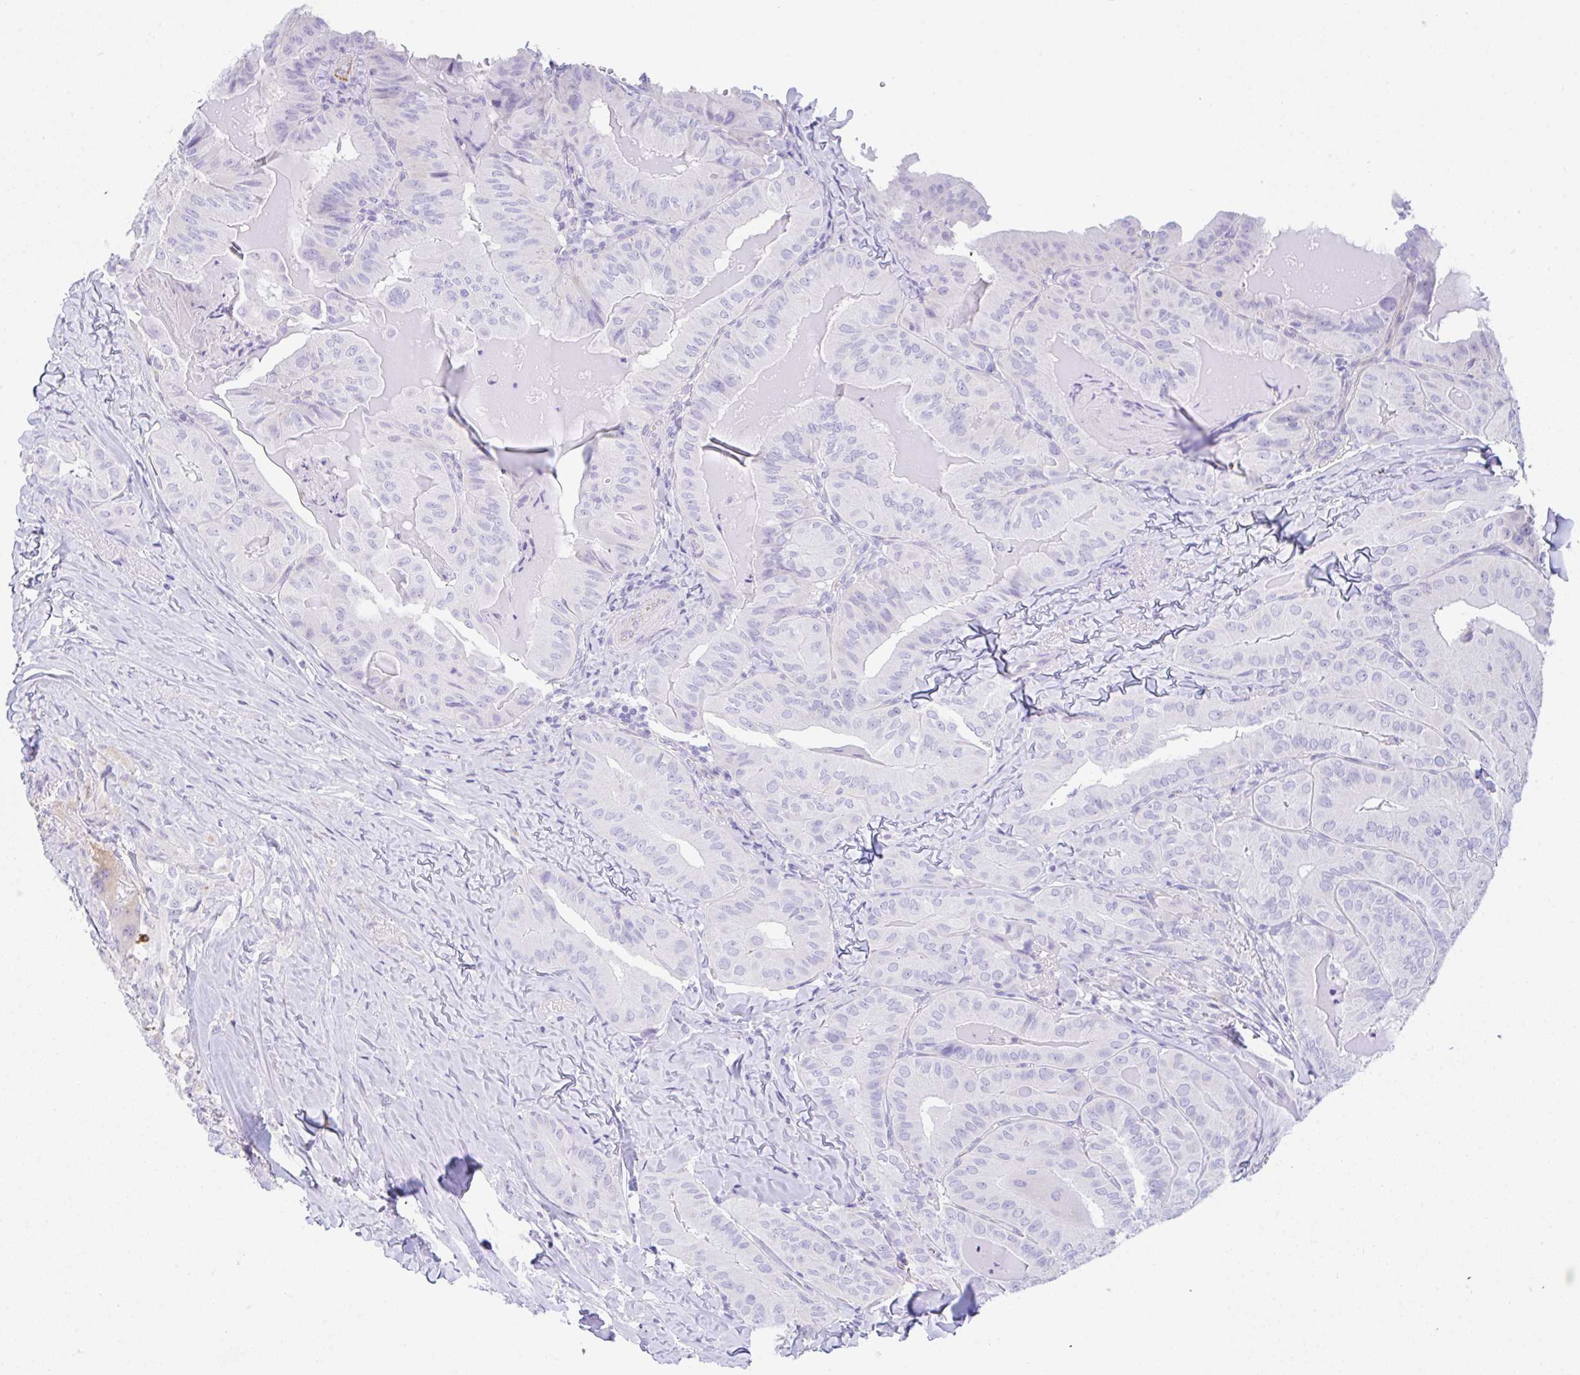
{"staining": {"intensity": "negative", "quantity": "none", "location": "none"}, "tissue": "thyroid cancer", "cell_type": "Tumor cells", "image_type": "cancer", "snomed": [{"axis": "morphology", "description": "Papillary adenocarcinoma, NOS"}, {"axis": "topography", "description": "Thyroid gland"}], "caption": "Immunohistochemical staining of human thyroid papillary adenocarcinoma shows no significant expression in tumor cells.", "gene": "NDUFAF8", "patient": {"sex": "female", "age": 68}}